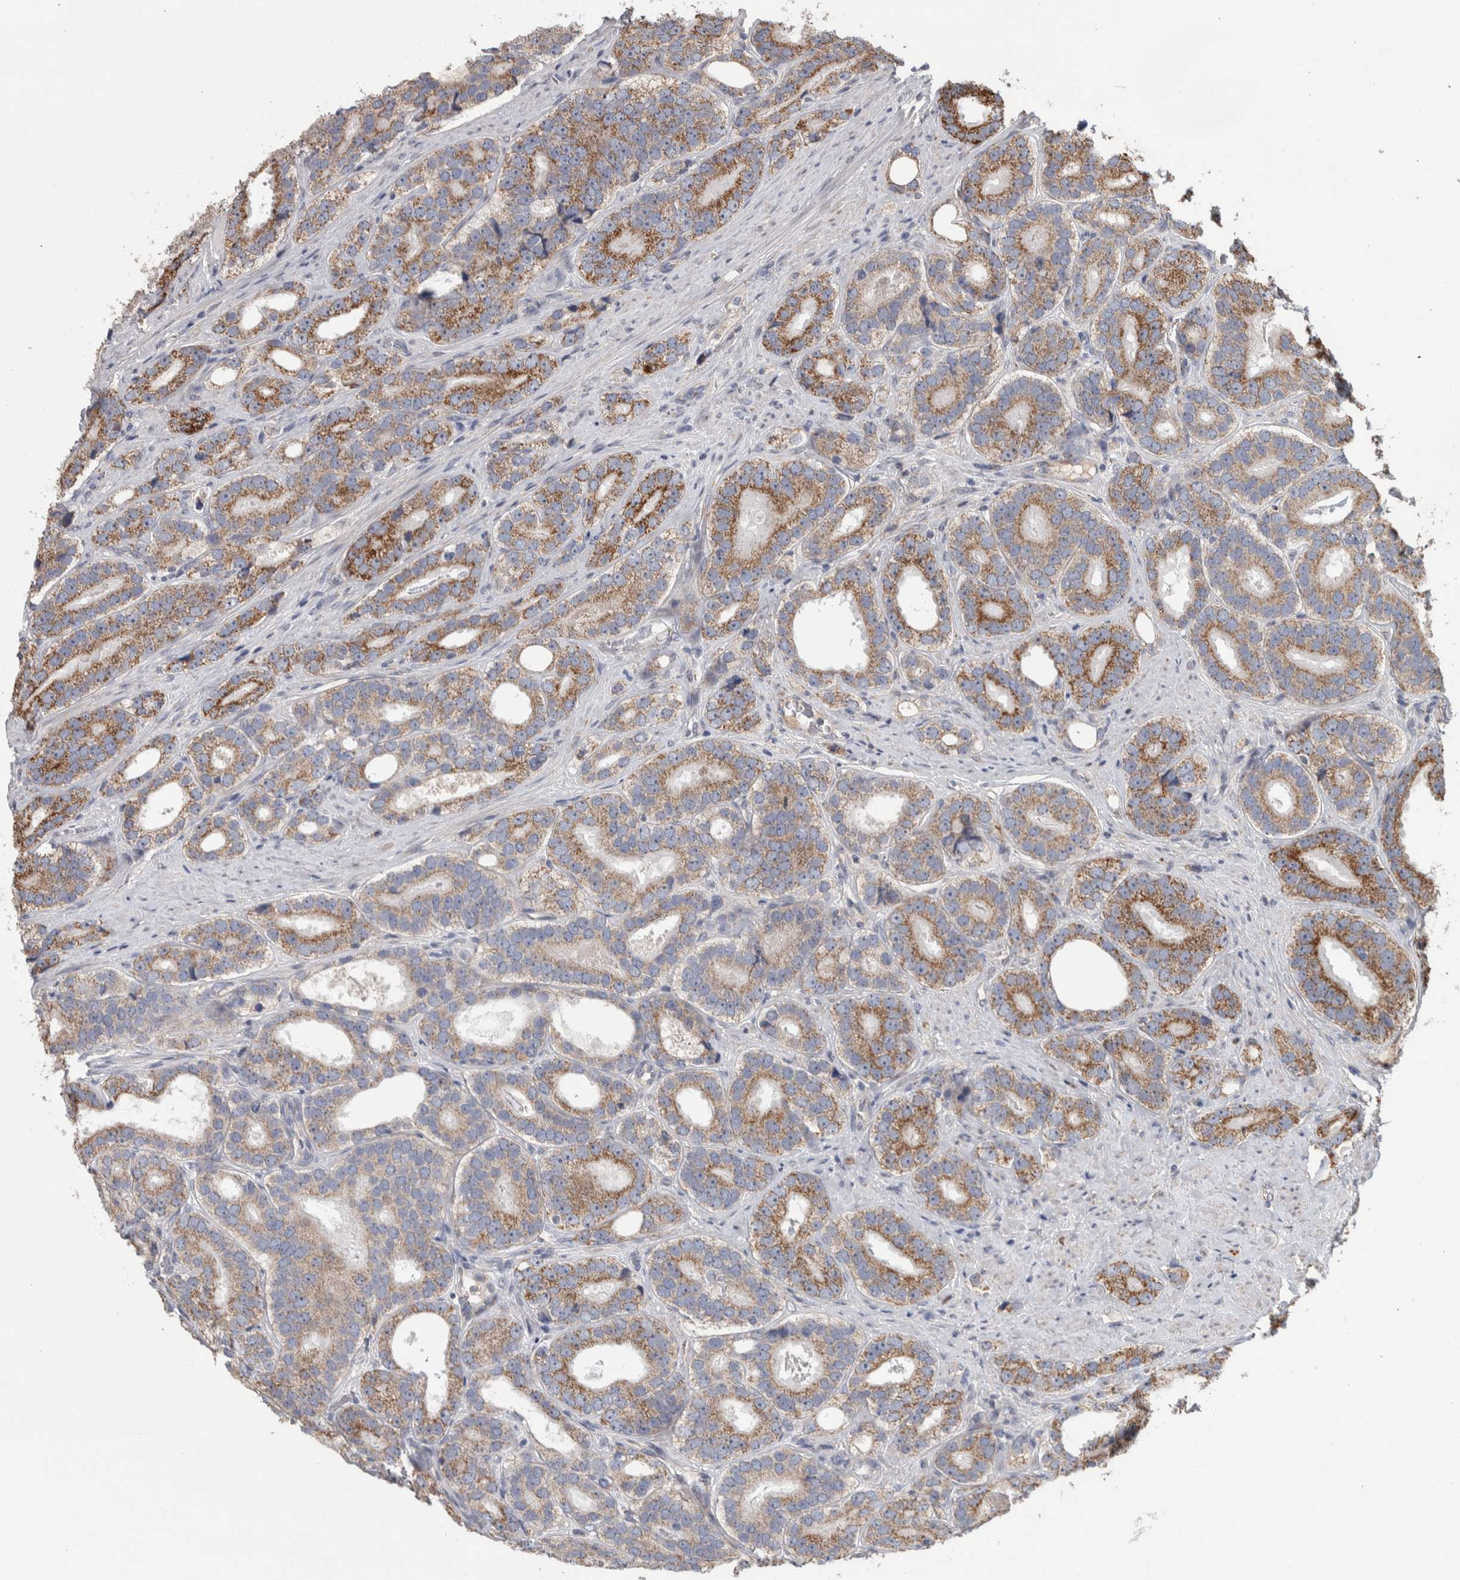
{"staining": {"intensity": "moderate", "quantity": ">75%", "location": "cytoplasmic/membranous"}, "tissue": "prostate cancer", "cell_type": "Tumor cells", "image_type": "cancer", "snomed": [{"axis": "morphology", "description": "Adenocarcinoma, High grade"}, {"axis": "topography", "description": "Prostate"}], "caption": "Immunohistochemistry (IHC) (DAB) staining of adenocarcinoma (high-grade) (prostate) displays moderate cytoplasmic/membranous protein positivity in about >75% of tumor cells.", "gene": "SCO1", "patient": {"sex": "male", "age": 56}}